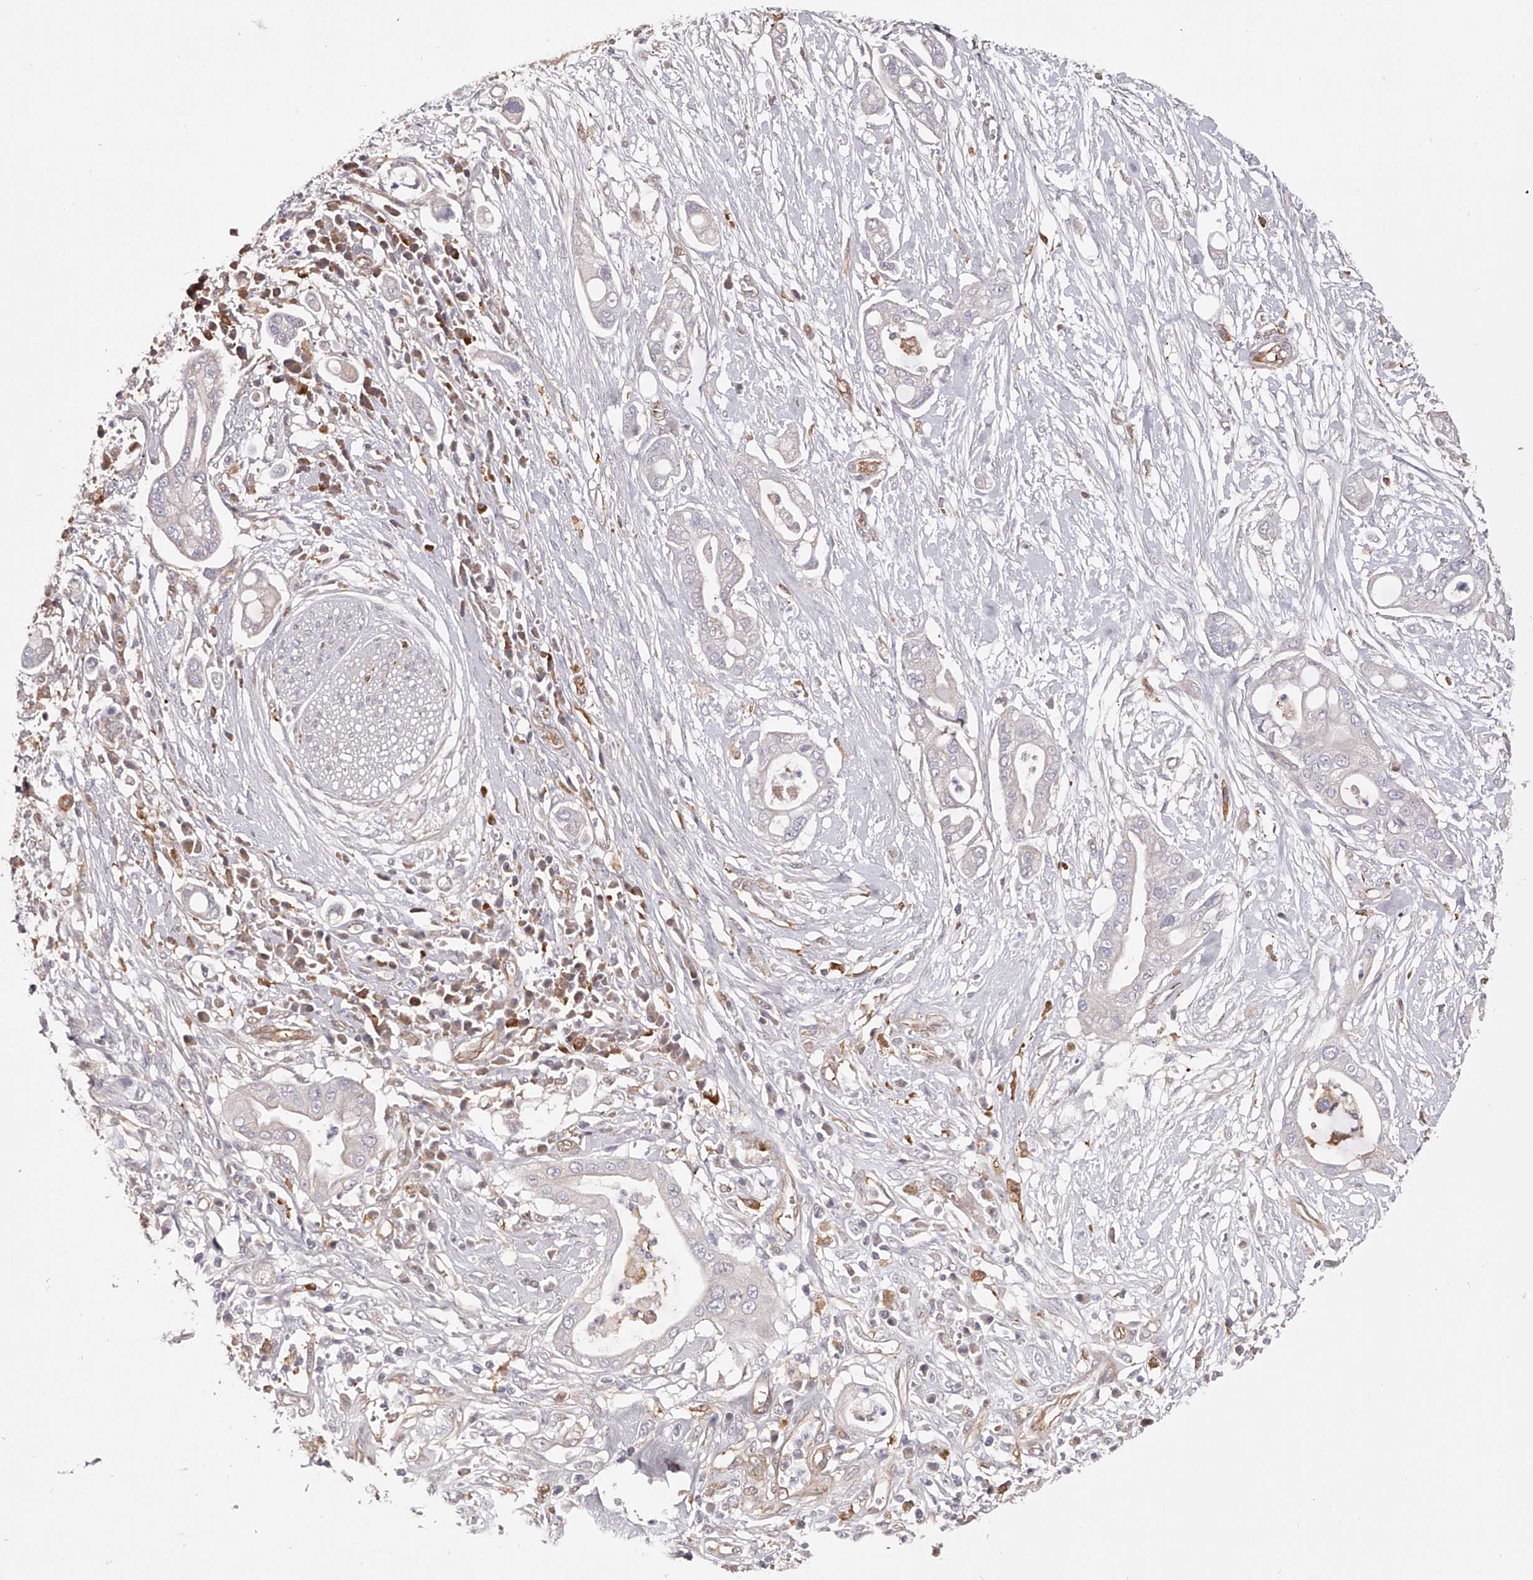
{"staining": {"intensity": "negative", "quantity": "none", "location": "none"}, "tissue": "pancreatic cancer", "cell_type": "Tumor cells", "image_type": "cancer", "snomed": [{"axis": "morphology", "description": "Adenocarcinoma, NOS"}, {"axis": "topography", "description": "Pancreas"}], "caption": "DAB immunohistochemical staining of human pancreatic cancer (adenocarcinoma) exhibits no significant positivity in tumor cells. (DAB immunohistochemistry (IHC) visualized using brightfield microscopy, high magnification).", "gene": "LAP3", "patient": {"sex": "male", "age": 68}}